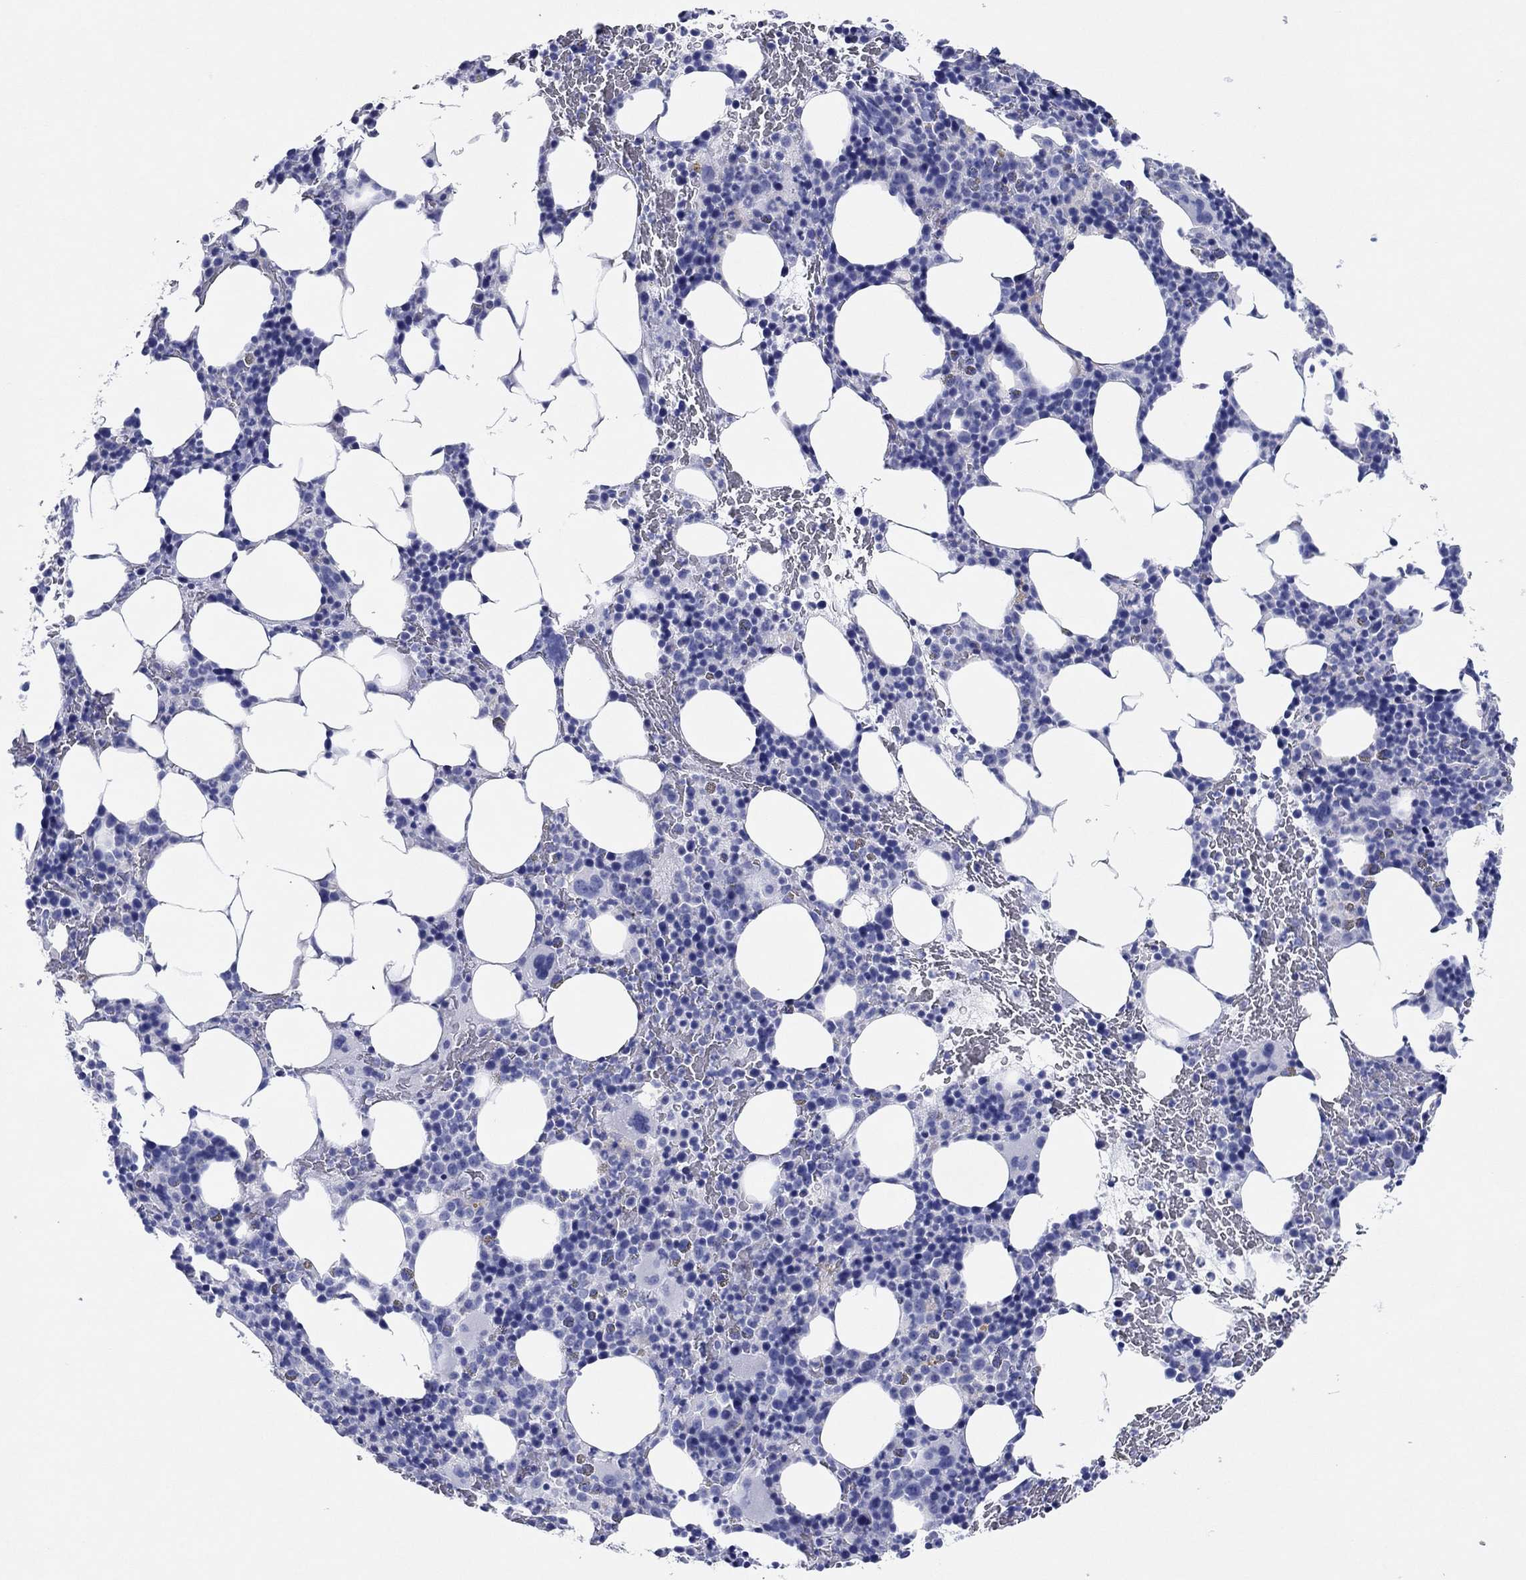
{"staining": {"intensity": "negative", "quantity": "none", "location": "none"}, "tissue": "bone marrow", "cell_type": "Hematopoietic cells", "image_type": "normal", "snomed": [{"axis": "morphology", "description": "Normal tissue, NOS"}, {"axis": "topography", "description": "Bone marrow"}], "caption": "Immunohistochemistry (IHC) image of benign bone marrow: bone marrow stained with DAB (3,3'-diaminobenzidine) demonstrates no significant protein expression in hematopoietic cells.", "gene": "HCRT", "patient": {"sex": "male", "age": 72}}